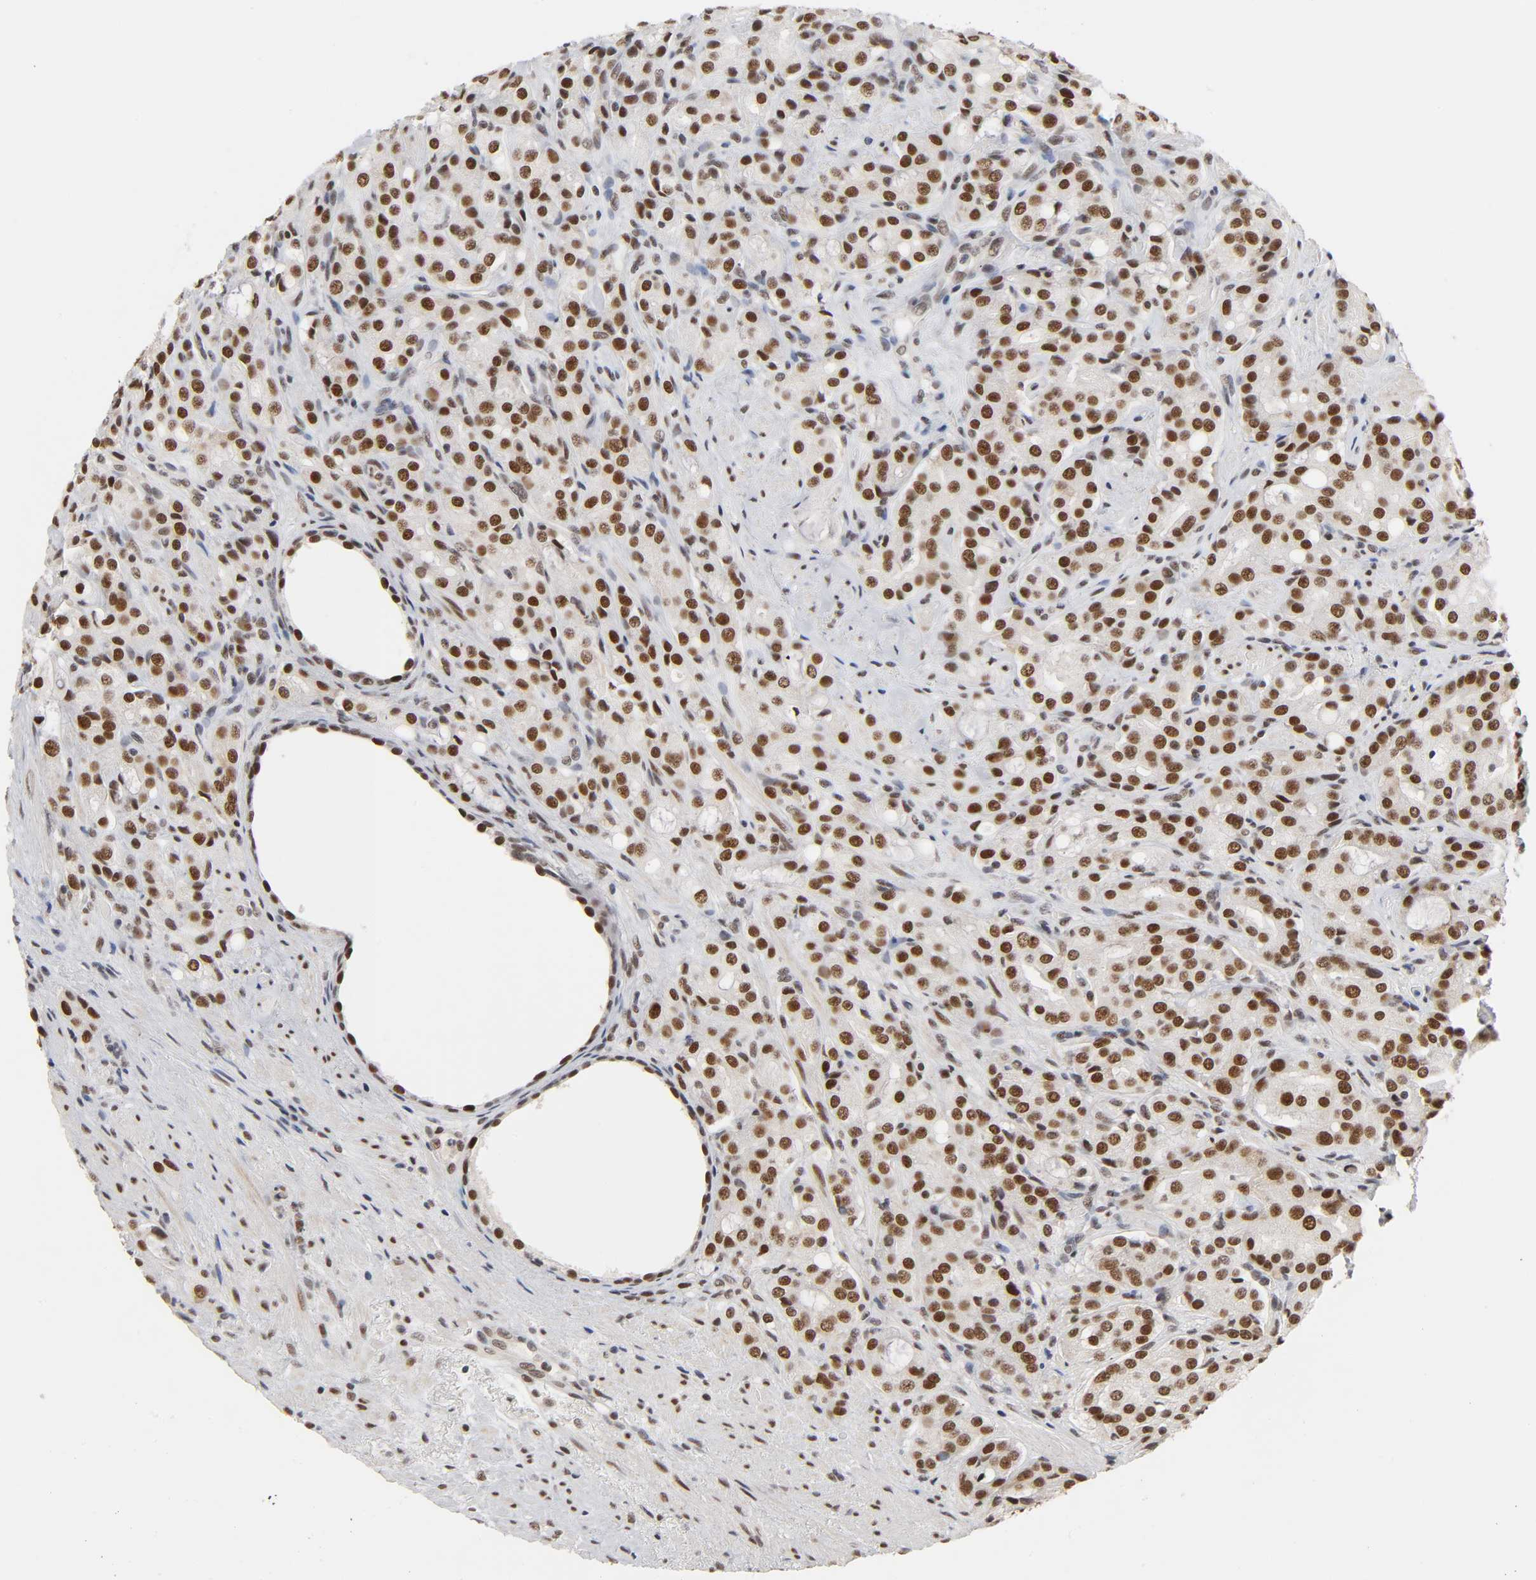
{"staining": {"intensity": "strong", "quantity": ">75%", "location": "nuclear"}, "tissue": "prostate cancer", "cell_type": "Tumor cells", "image_type": "cancer", "snomed": [{"axis": "morphology", "description": "Adenocarcinoma, High grade"}, {"axis": "topography", "description": "Prostate"}], "caption": "Tumor cells demonstrate high levels of strong nuclear staining in approximately >75% of cells in human prostate cancer (high-grade adenocarcinoma).", "gene": "TRIM33", "patient": {"sex": "male", "age": 72}}